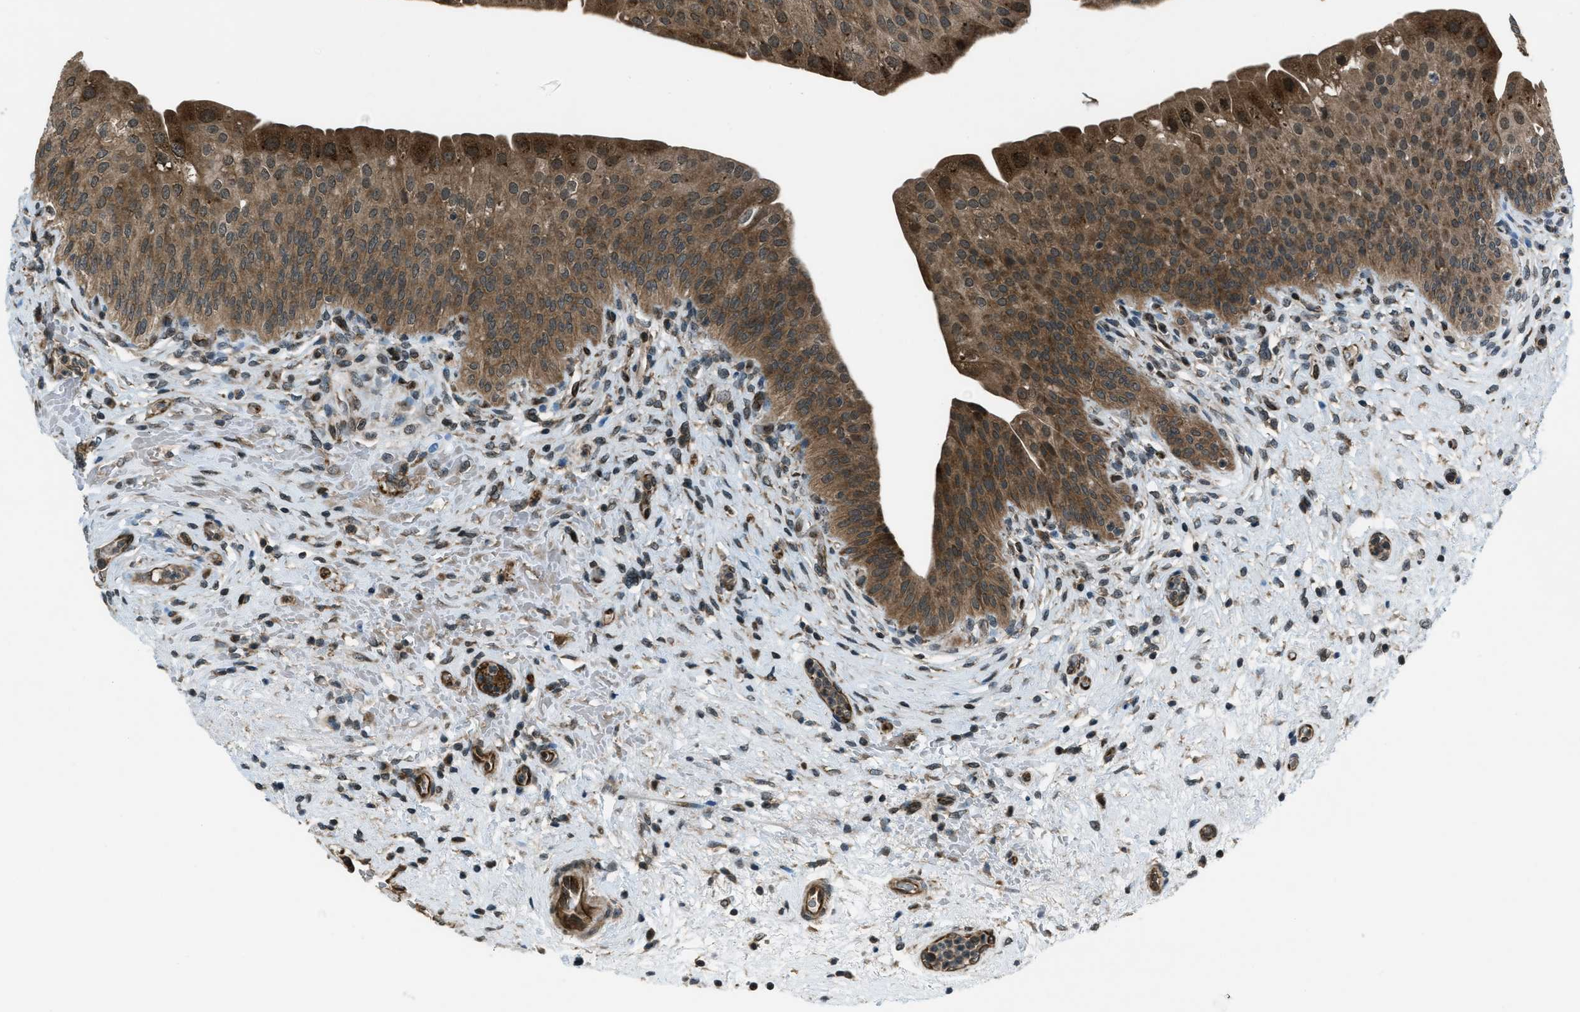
{"staining": {"intensity": "strong", "quantity": "25%-75%", "location": "cytoplasmic/membranous,nuclear"}, "tissue": "urinary bladder", "cell_type": "Urothelial cells", "image_type": "normal", "snomed": [{"axis": "morphology", "description": "Normal tissue, NOS"}, {"axis": "topography", "description": "Urinary bladder"}], "caption": "A brown stain shows strong cytoplasmic/membranous,nuclear staining of a protein in urothelial cells of unremarkable human urinary bladder.", "gene": "ASAP2", "patient": {"sex": "male", "age": 46}}